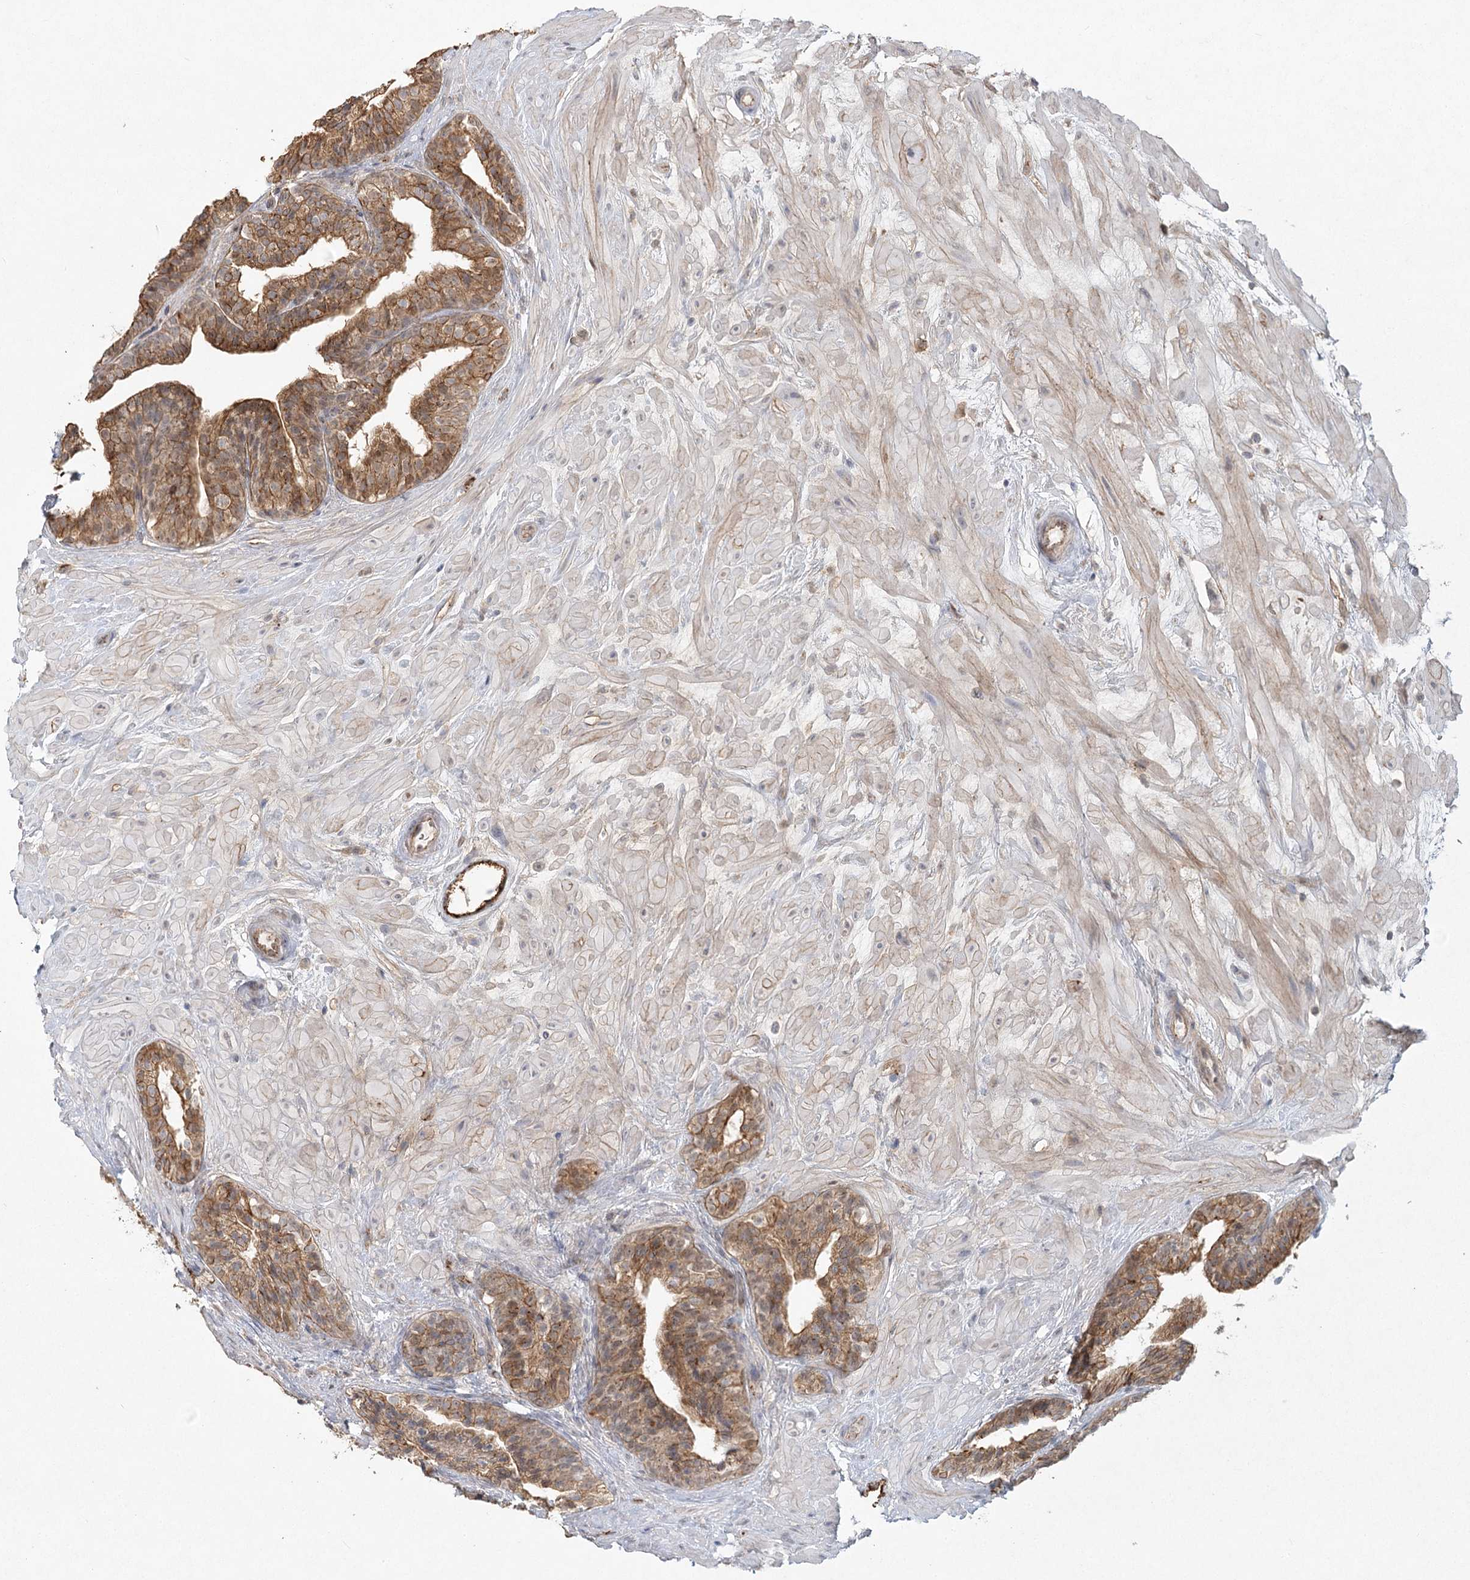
{"staining": {"intensity": "moderate", "quantity": ">75%", "location": "cytoplasmic/membranous"}, "tissue": "prostate cancer", "cell_type": "Tumor cells", "image_type": "cancer", "snomed": [{"axis": "morphology", "description": "Adenocarcinoma, High grade"}, {"axis": "topography", "description": "Prostate"}], "caption": "A histopathology image of prostate cancer stained for a protein shows moderate cytoplasmic/membranous brown staining in tumor cells.", "gene": "KBTBD4", "patient": {"sex": "male", "age": 56}}